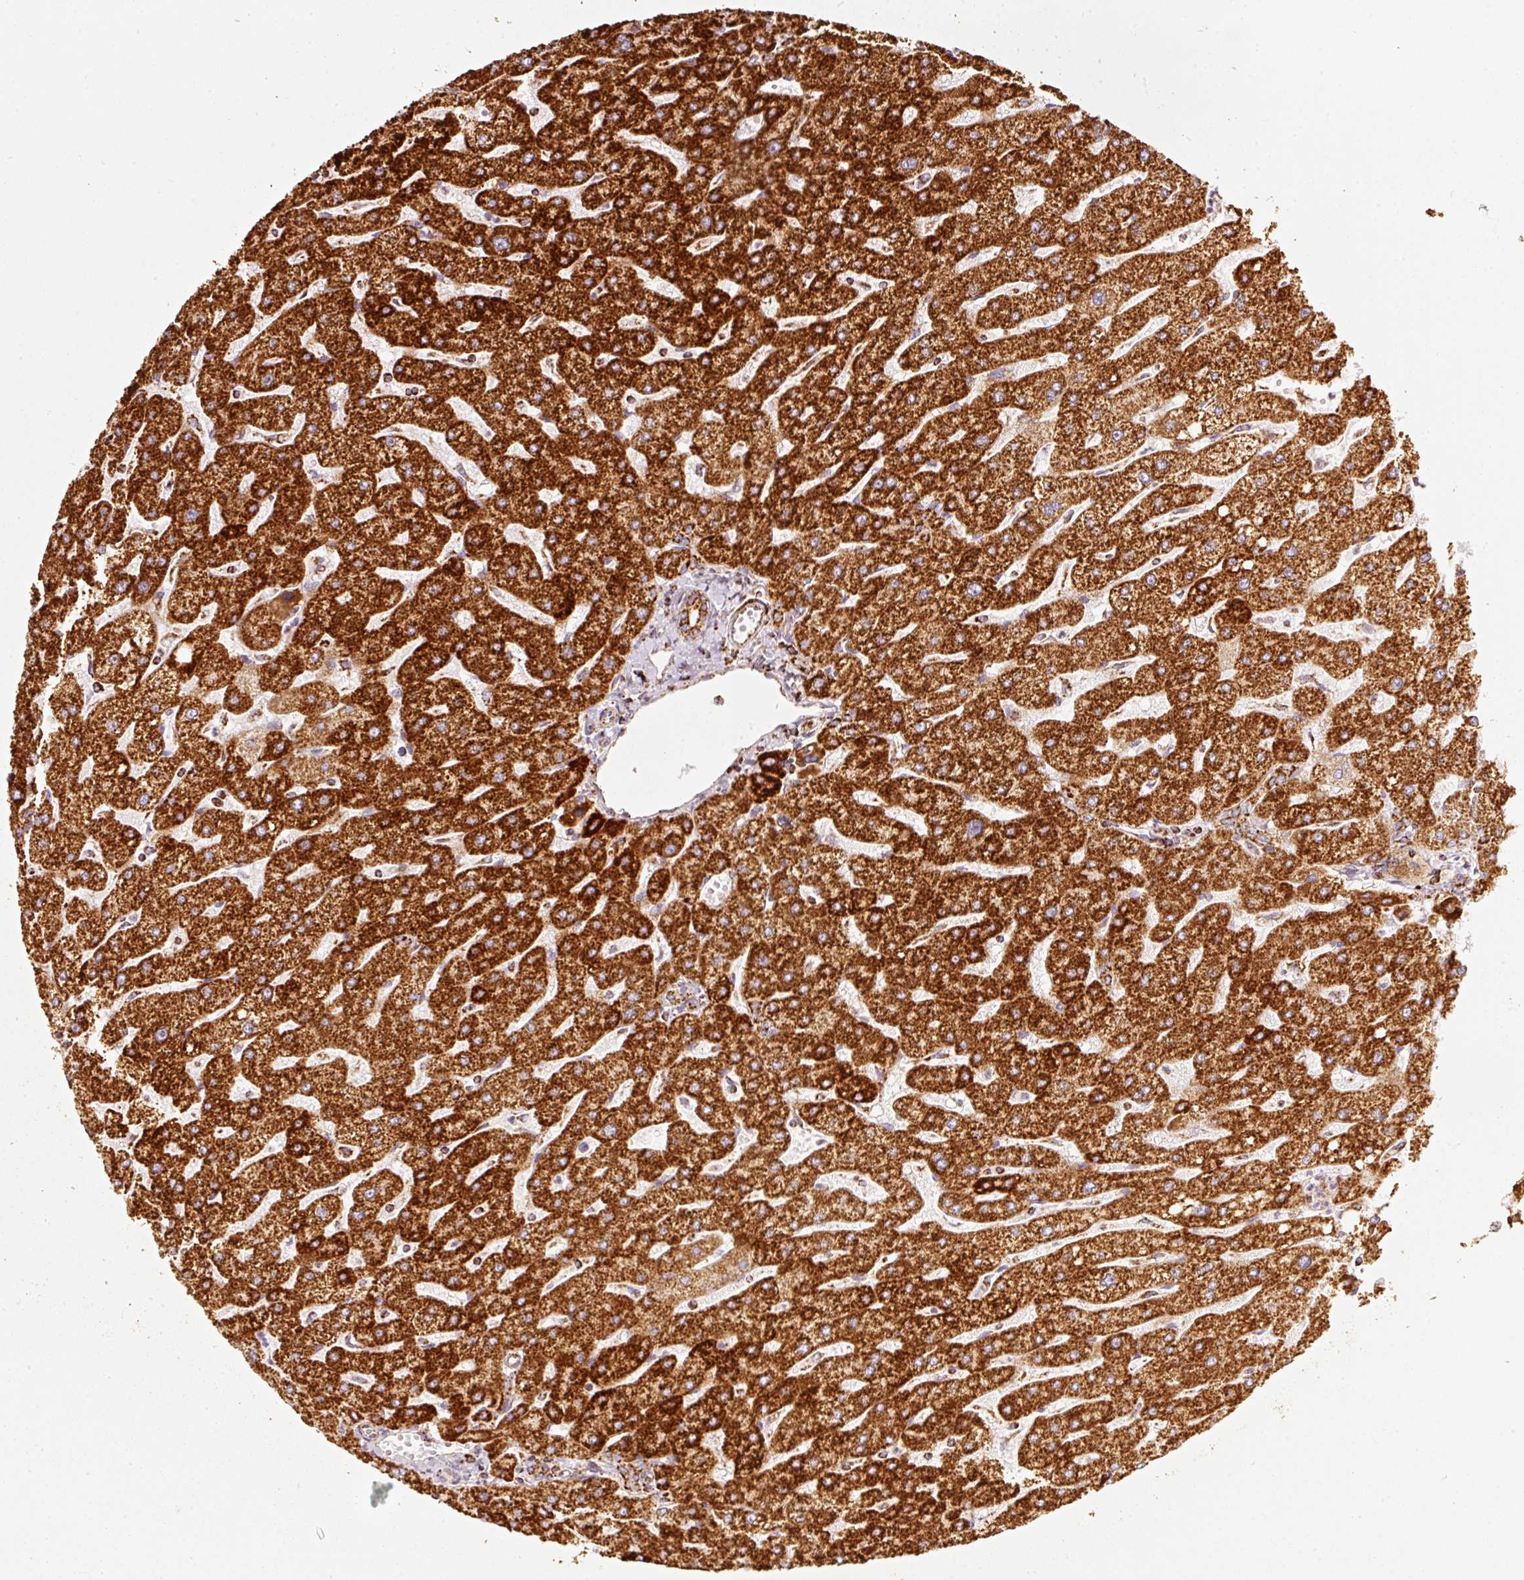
{"staining": {"intensity": "strong", "quantity": ">75%", "location": "cytoplasmic/membranous"}, "tissue": "liver", "cell_type": "Cholangiocytes", "image_type": "normal", "snomed": [{"axis": "morphology", "description": "Normal tissue, NOS"}, {"axis": "topography", "description": "Liver"}], "caption": "Immunohistochemical staining of benign liver exhibits high levels of strong cytoplasmic/membranous staining in approximately >75% of cholangiocytes. The staining was performed using DAB (3,3'-diaminobenzidine) to visualize the protein expression in brown, while the nuclei were stained in blue with hematoxylin (Magnification: 20x).", "gene": "MT", "patient": {"sex": "male", "age": 67}}